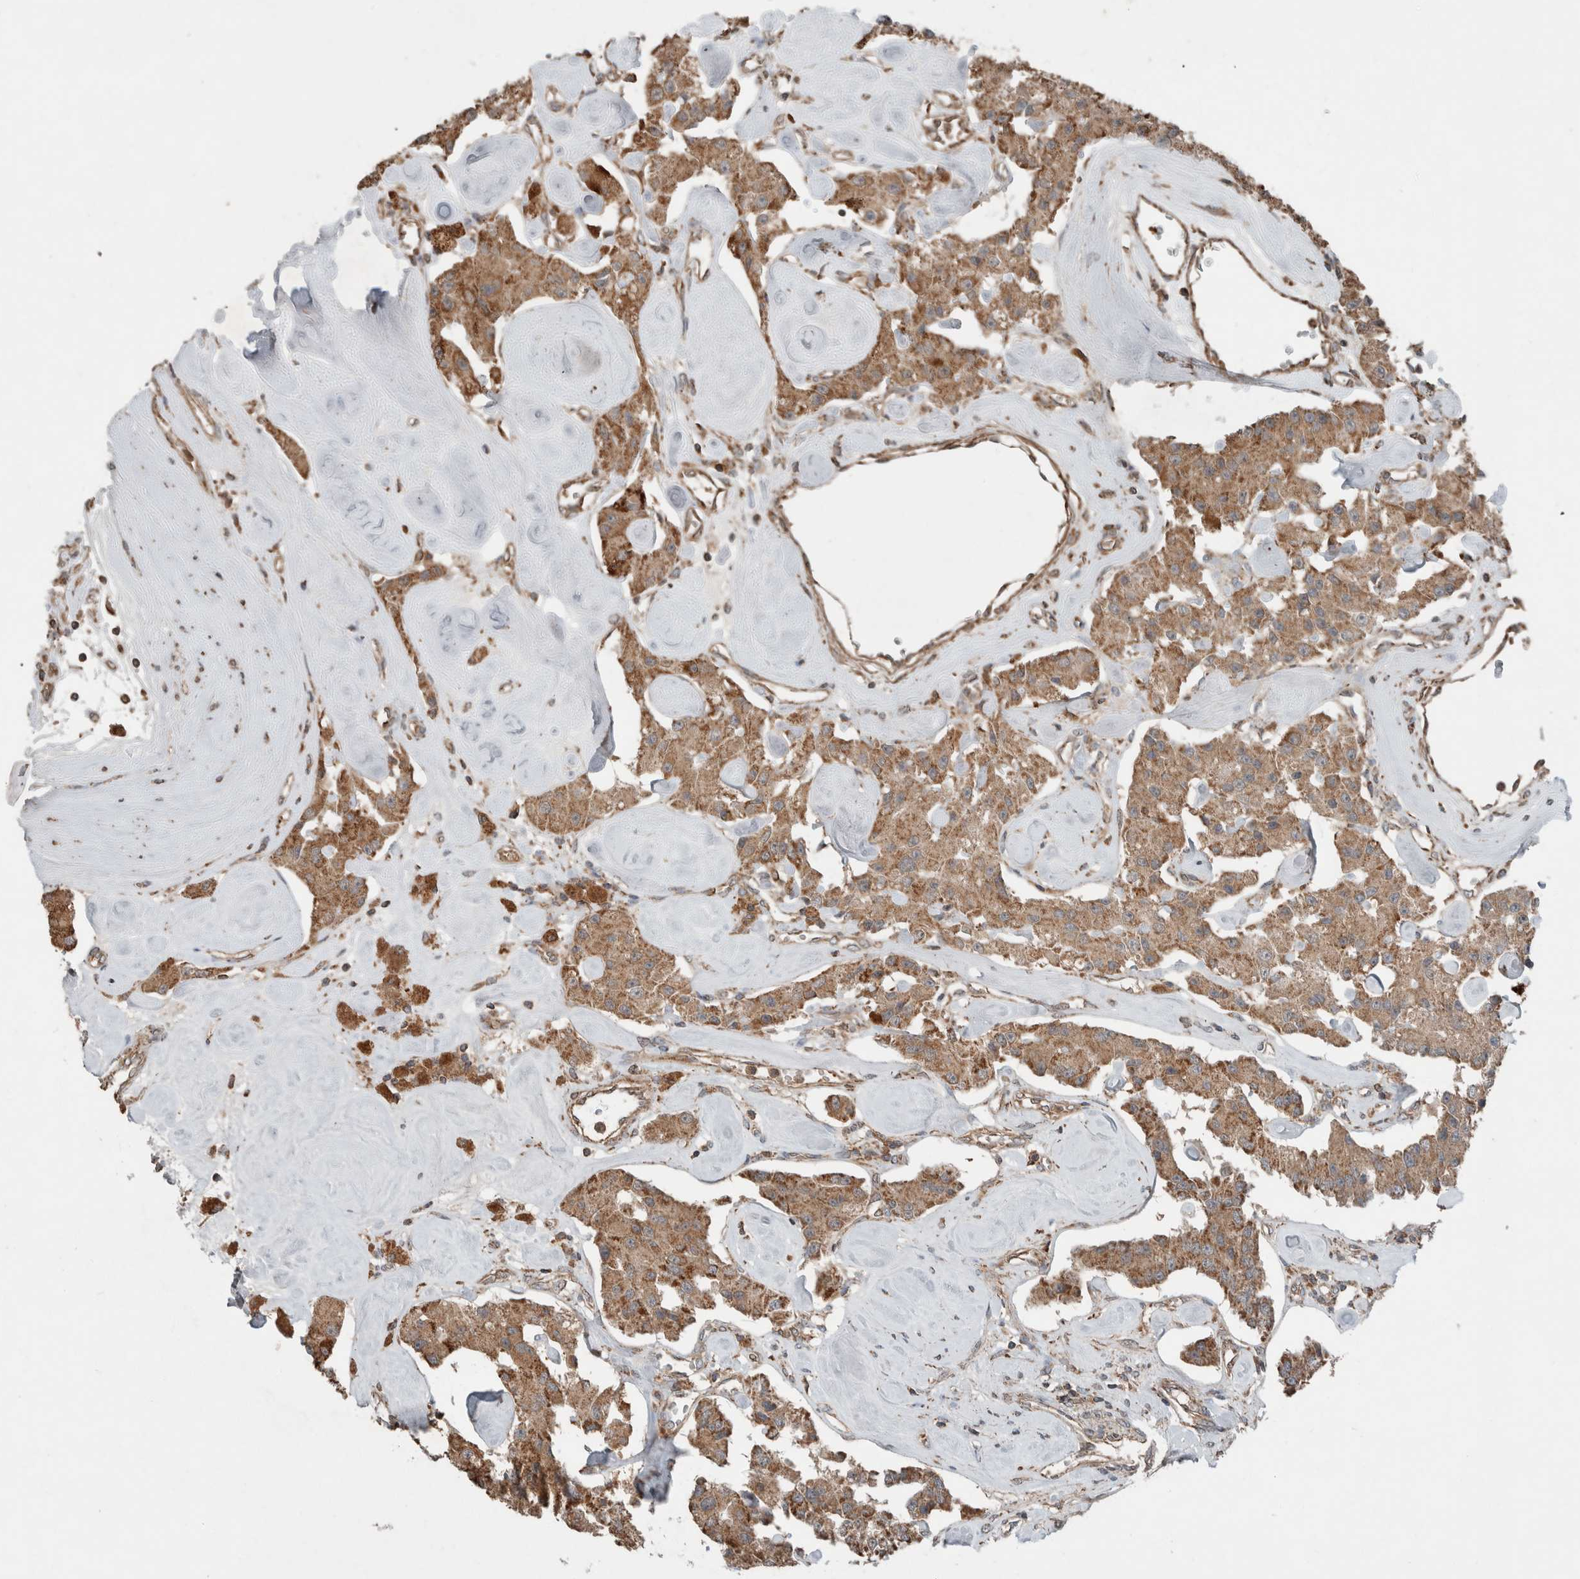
{"staining": {"intensity": "moderate", "quantity": ">75%", "location": "cytoplasmic/membranous"}, "tissue": "carcinoid", "cell_type": "Tumor cells", "image_type": "cancer", "snomed": [{"axis": "morphology", "description": "Carcinoid, malignant, NOS"}, {"axis": "topography", "description": "Pancreas"}], "caption": "Carcinoid tissue shows moderate cytoplasmic/membranous positivity in about >75% of tumor cells, visualized by immunohistochemistry. The staining was performed using DAB (3,3'-diaminobenzidine) to visualize the protein expression in brown, while the nuclei were stained in blue with hematoxylin (Magnification: 20x).", "gene": "KLK14", "patient": {"sex": "male", "age": 41}}